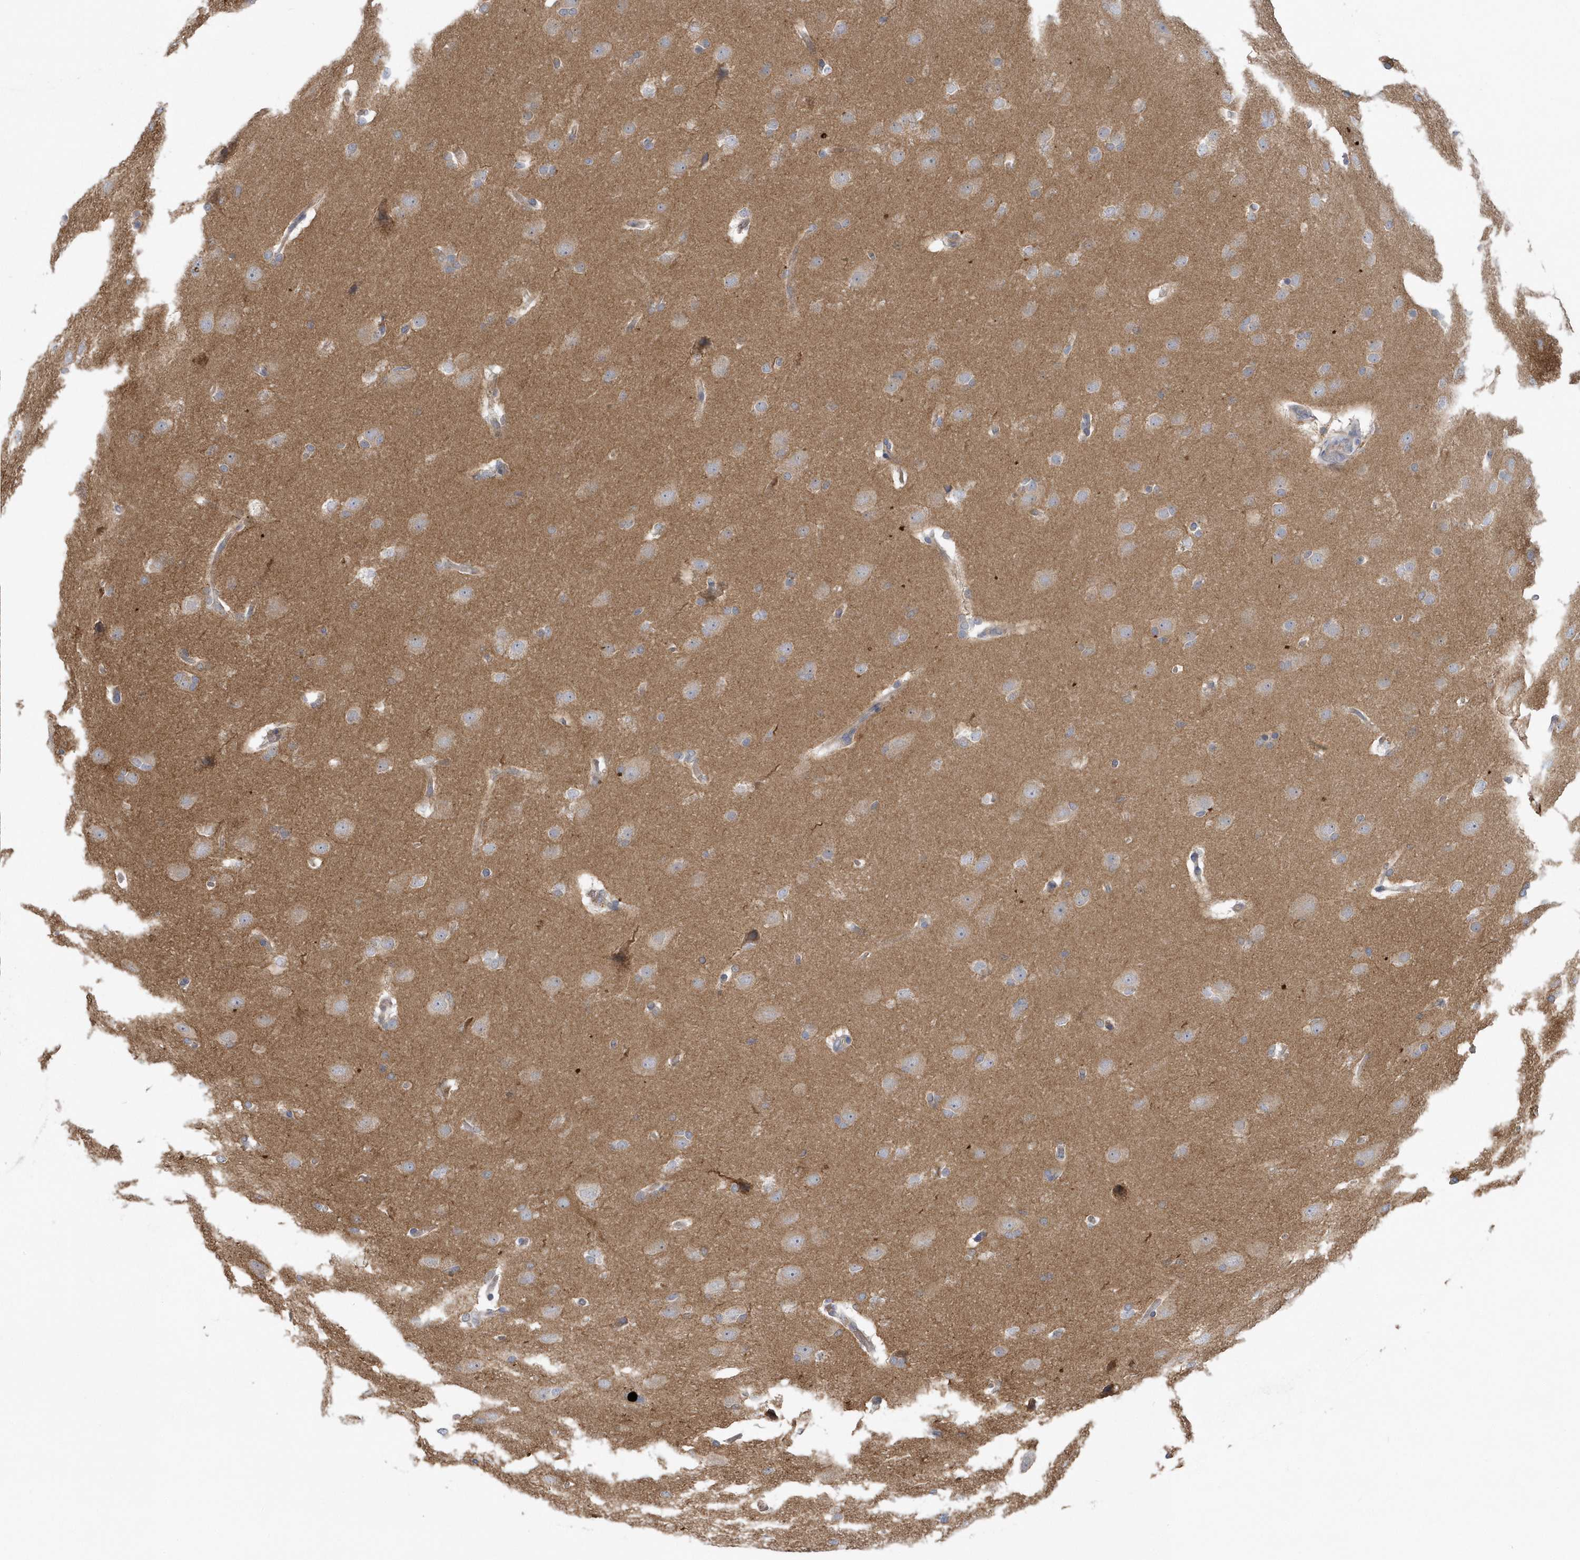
{"staining": {"intensity": "weak", "quantity": "<25%", "location": "cytoplasmic/membranous"}, "tissue": "glioma", "cell_type": "Tumor cells", "image_type": "cancer", "snomed": [{"axis": "morphology", "description": "Glioma, malignant, Low grade"}, {"axis": "topography", "description": "Brain"}], "caption": "Immunohistochemistry (IHC) photomicrograph of neoplastic tissue: glioma stained with DAB exhibits no significant protein expression in tumor cells. (Immunohistochemistry (IHC), brightfield microscopy, high magnification).", "gene": "RAI14", "patient": {"sex": "female", "age": 37}}